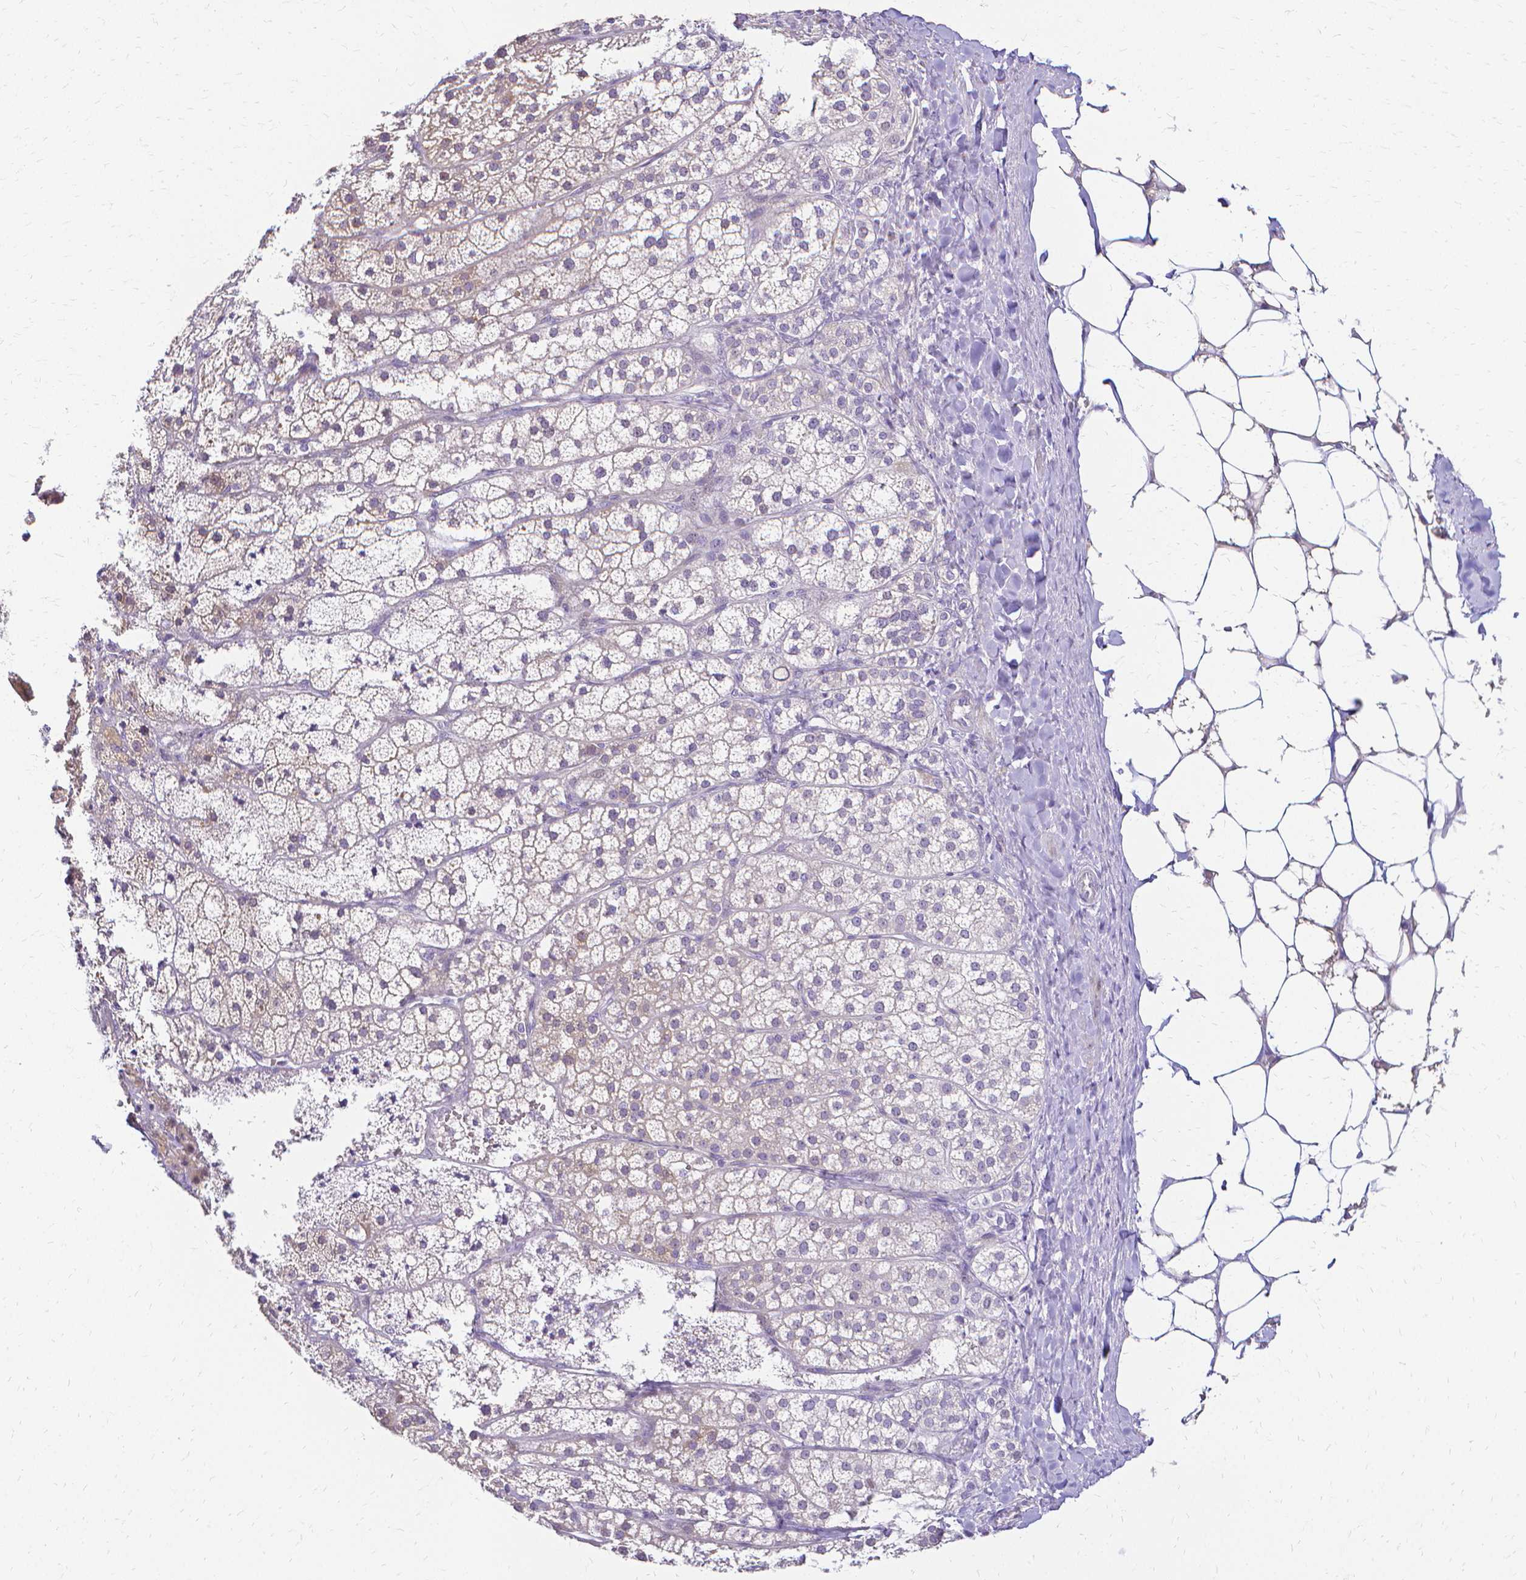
{"staining": {"intensity": "negative", "quantity": "none", "location": "none"}, "tissue": "adrenal gland", "cell_type": "Glandular cells", "image_type": "normal", "snomed": [{"axis": "morphology", "description": "Normal tissue, NOS"}, {"axis": "topography", "description": "Adrenal gland"}], "caption": "Micrograph shows no protein positivity in glandular cells of benign adrenal gland.", "gene": "CCNB1", "patient": {"sex": "male", "age": 53}}